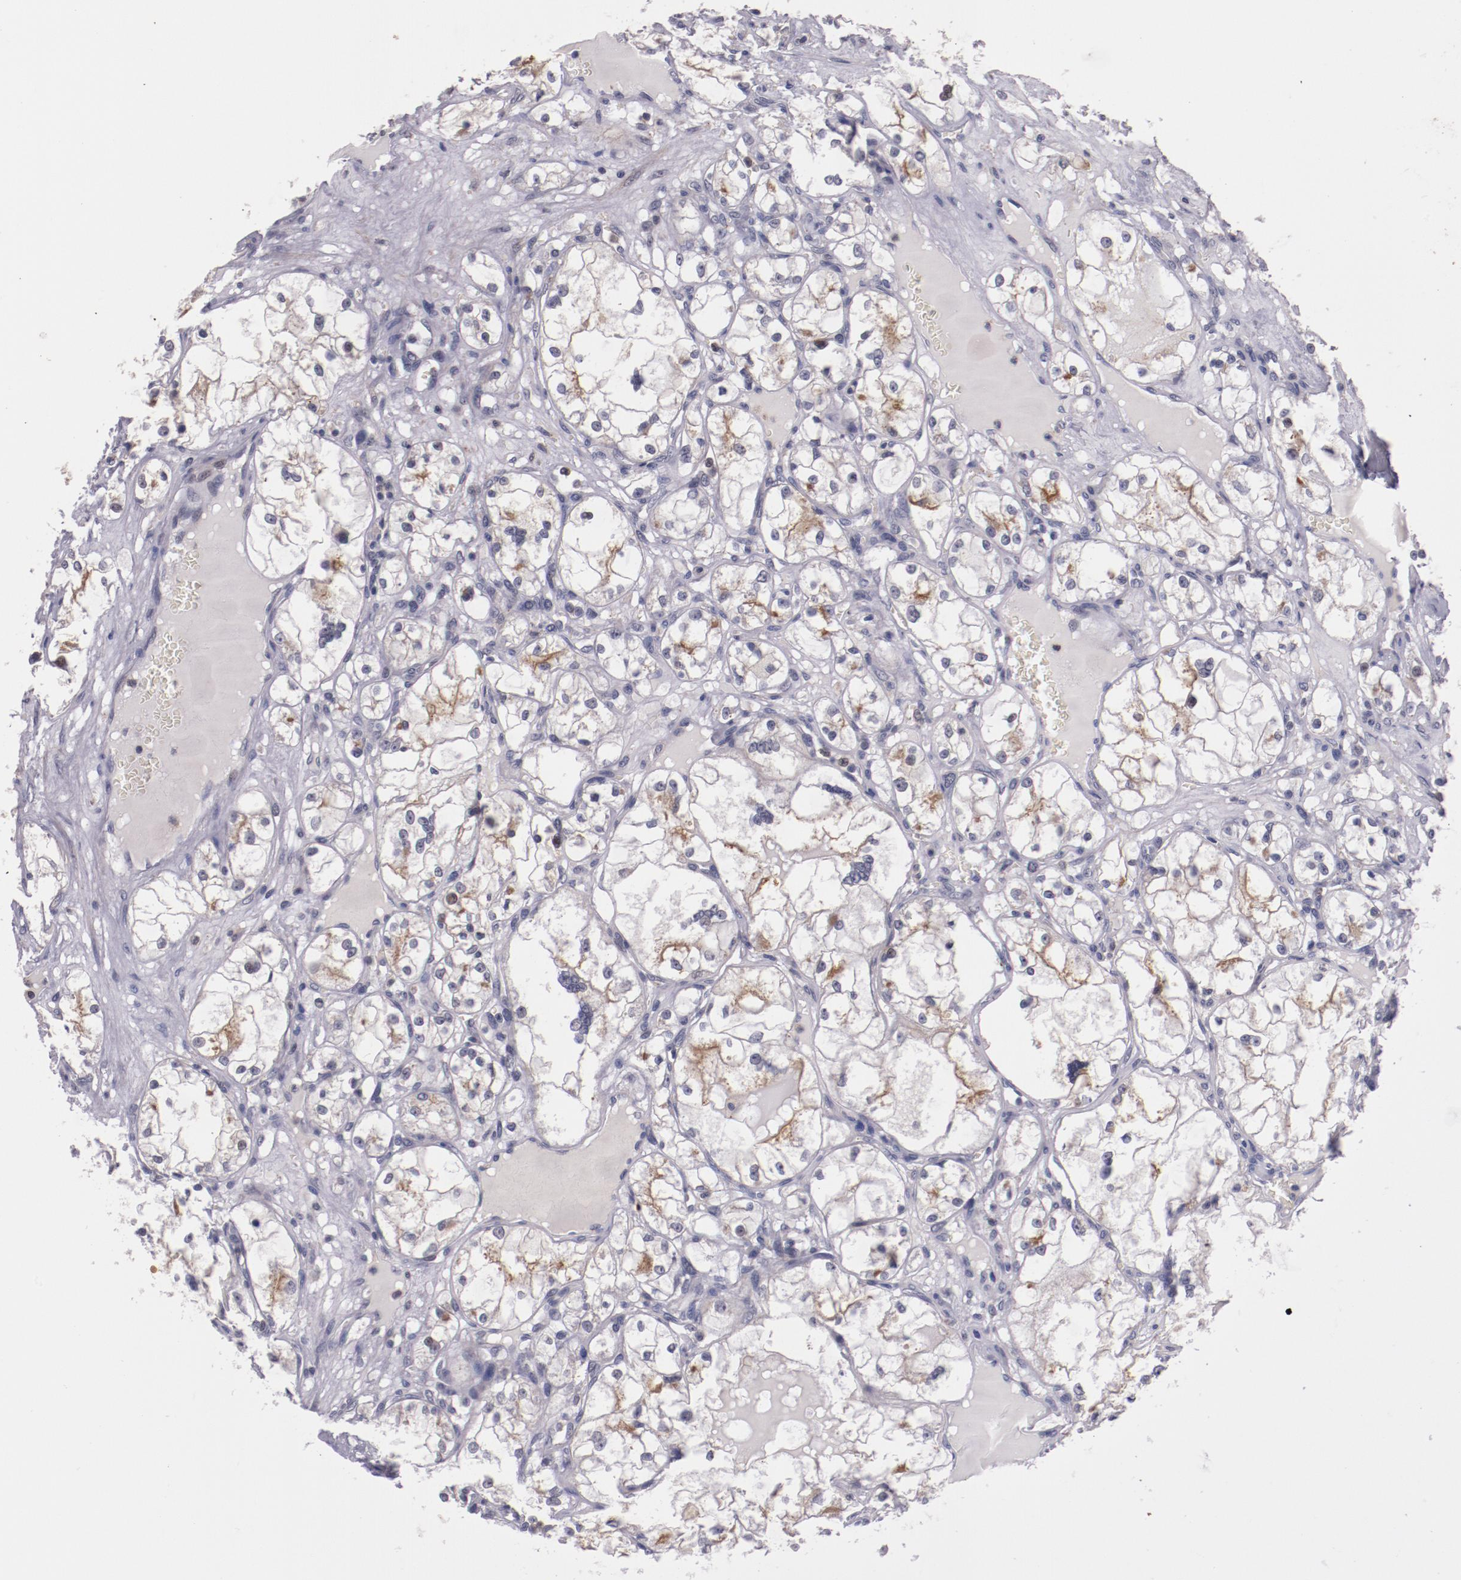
{"staining": {"intensity": "weak", "quantity": ">75%", "location": "cytoplasmic/membranous"}, "tissue": "renal cancer", "cell_type": "Tumor cells", "image_type": "cancer", "snomed": [{"axis": "morphology", "description": "Adenocarcinoma, NOS"}, {"axis": "topography", "description": "Kidney"}], "caption": "Immunohistochemical staining of renal cancer shows weak cytoplasmic/membranous protein staining in about >75% of tumor cells.", "gene": "SYP", "patient": {"sex": "male", "age": 61}}